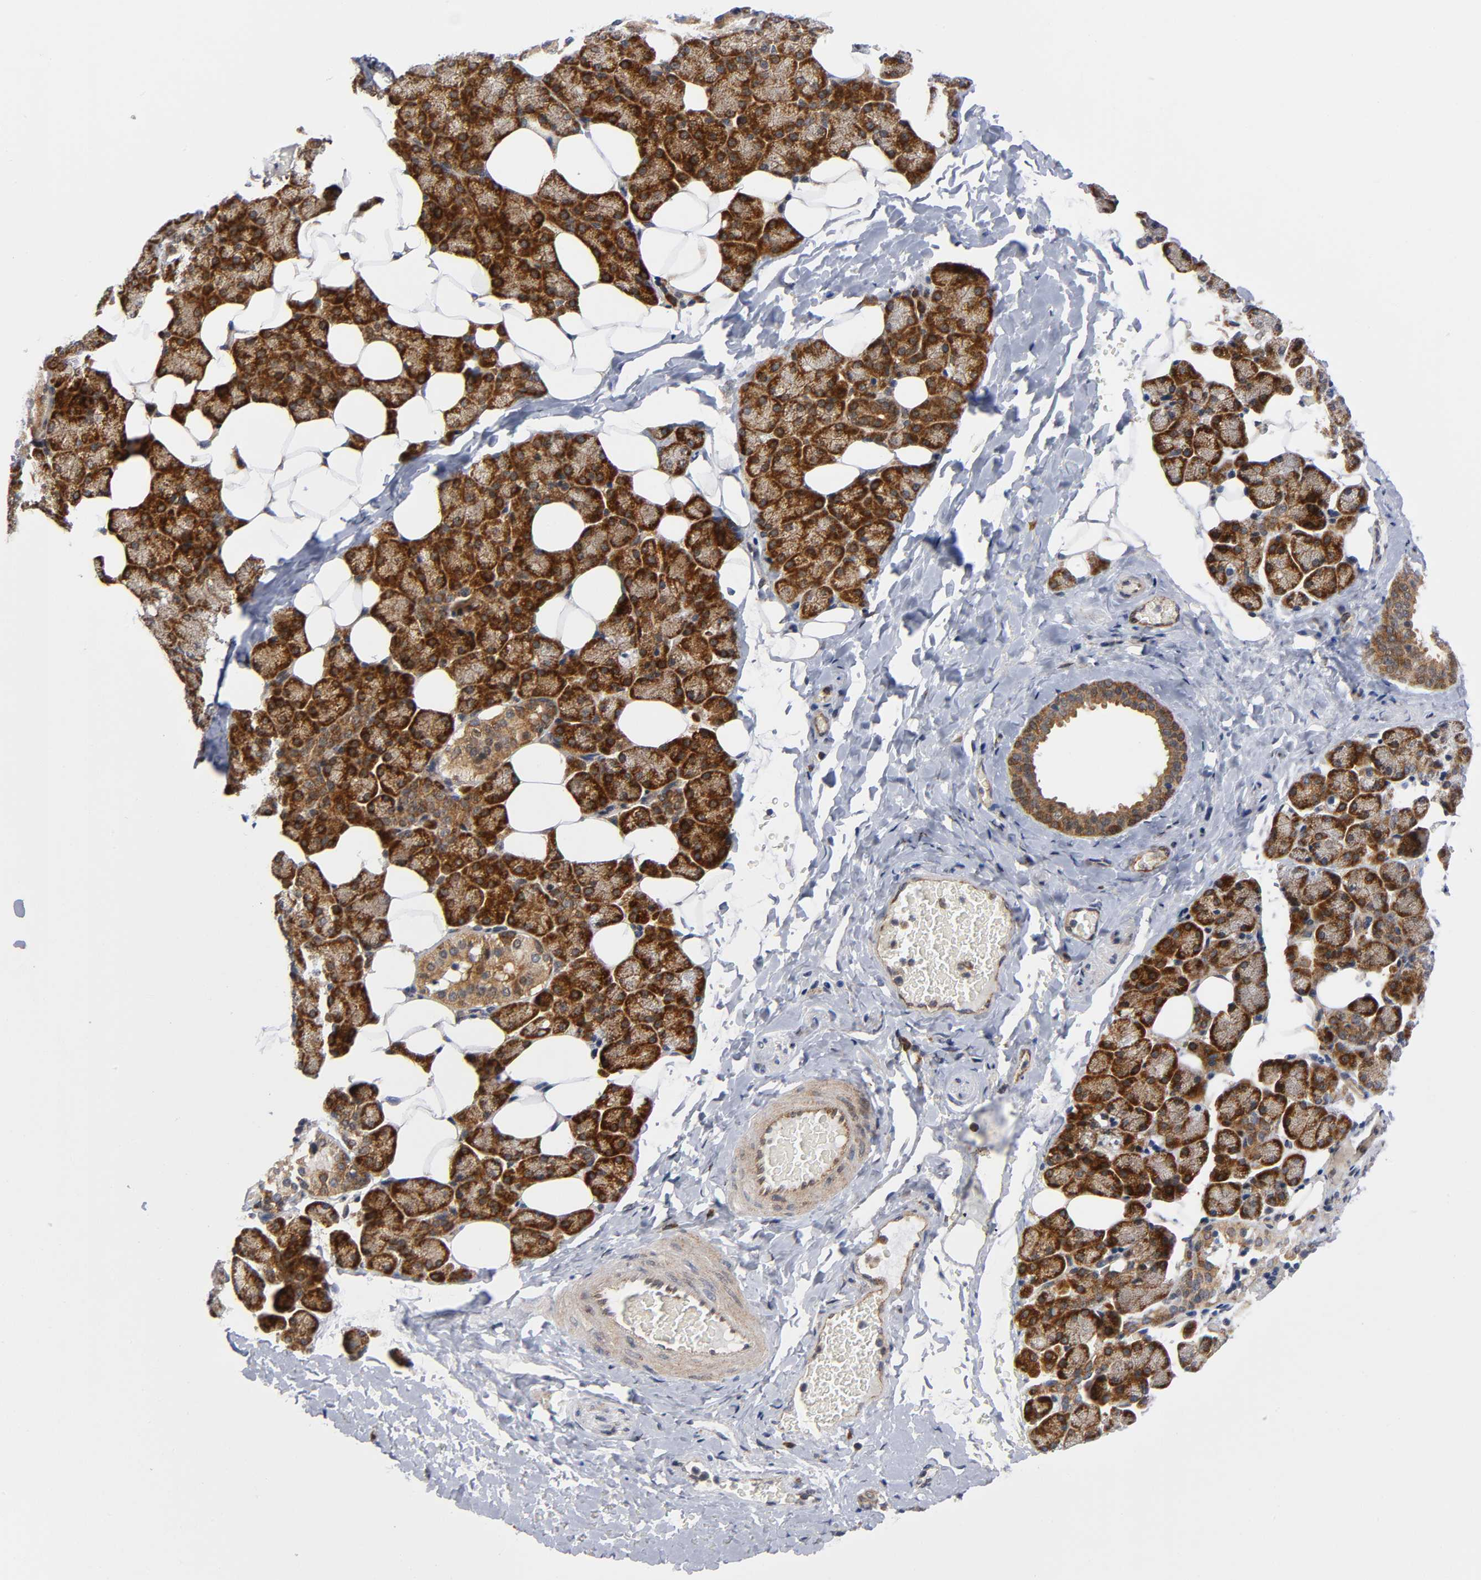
{"staining": {"intensity": "strong", "quantity": ">75%", "location": "cytoplasmic/membranous"}, "tissue": "salivary gland", "cell_type": "Glandular cells", "image_type": "normal", "snomed": [{"axis": "morphology", "description": "Normal tissue, NOS"}, {"axis": "topography", "description": "Lymph node"}, {"axis": "topography", "description": "Salivary gland"}], "caption": "This histopathology image reveals normal salivary gland stained with IHC to label a protein in brown. The cytoplasmic/membranous of glandular cells show strong positivity for the protein. Nuclei are counter-stained blue.", "gene": "EIF5", "patient": {"sex": "male", "age": 8}}